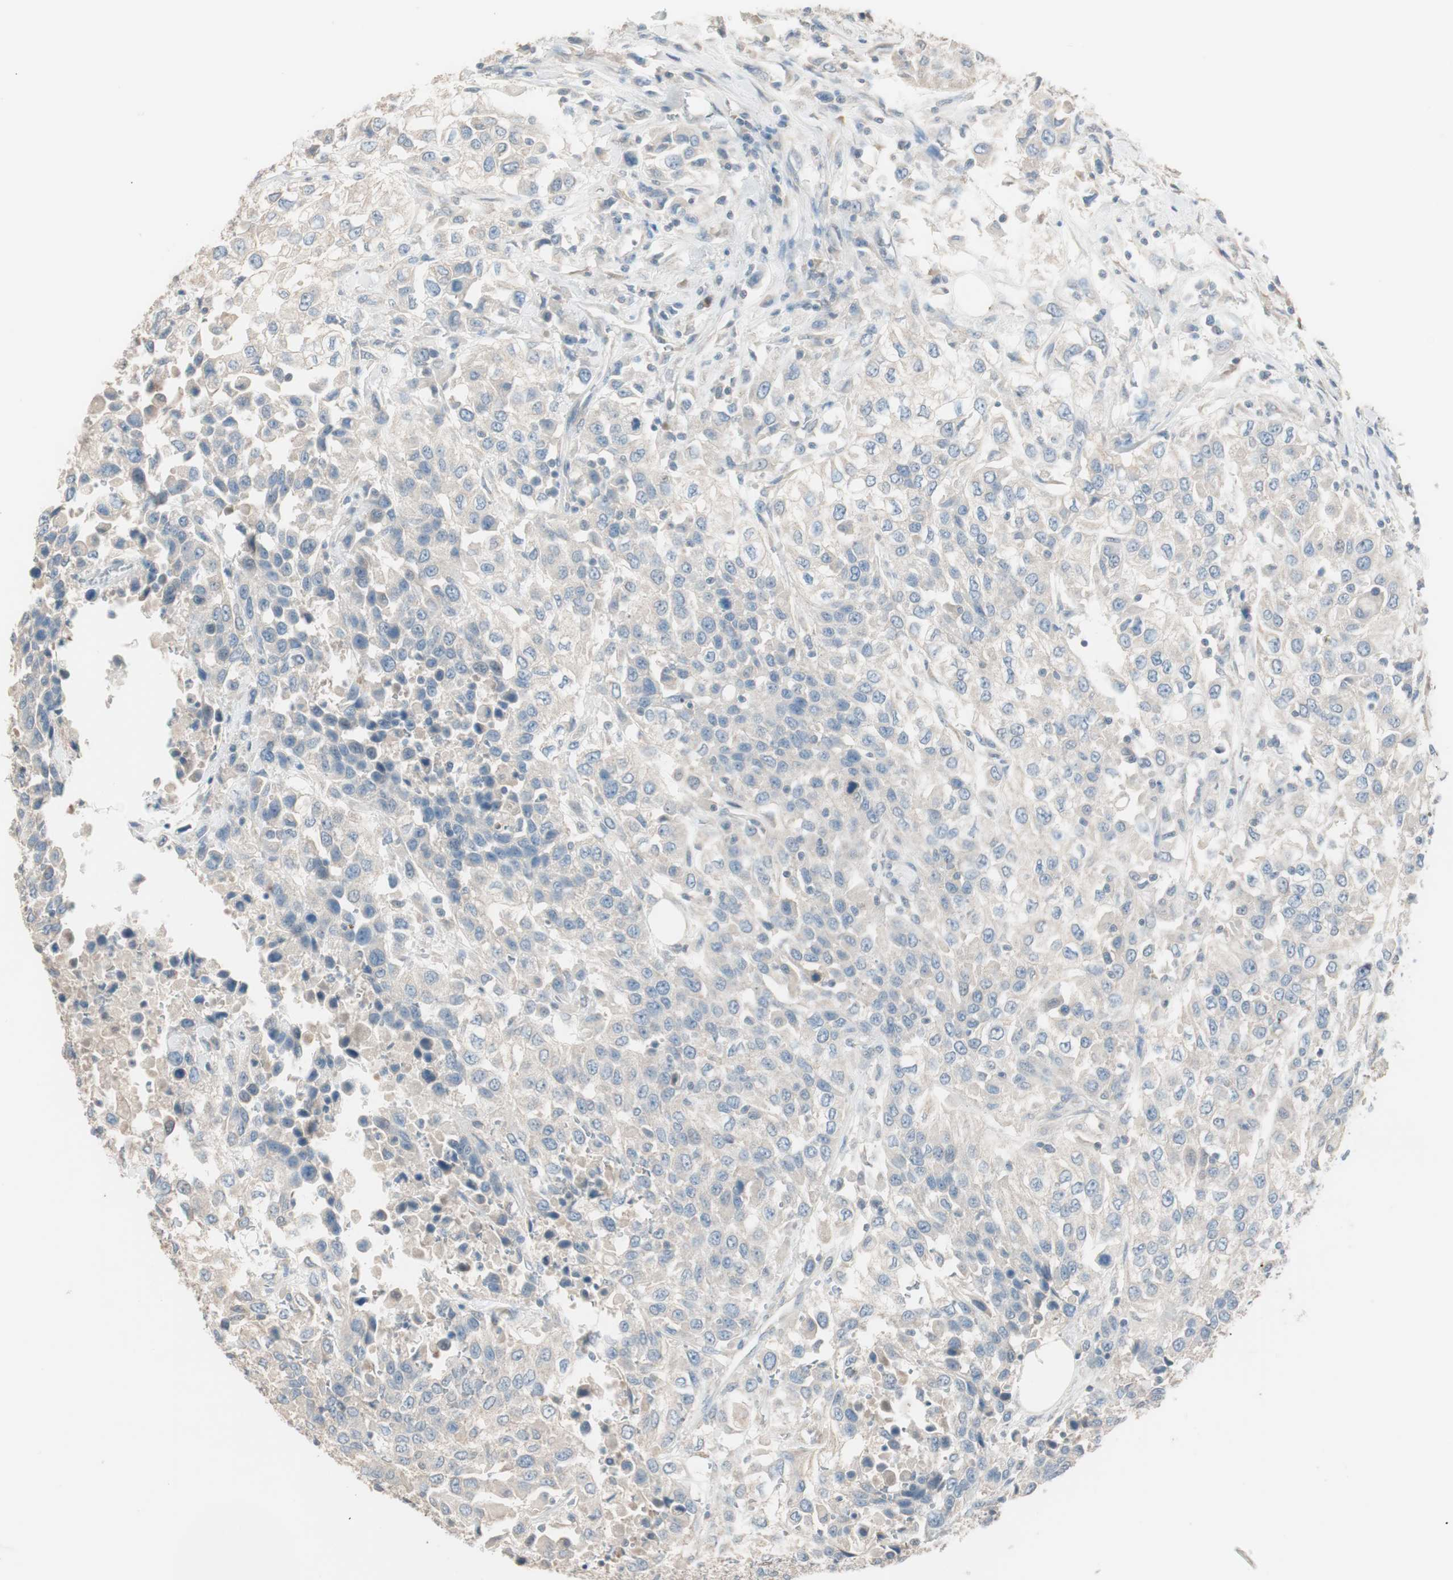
{"staining": {"intensity": "negative", "quantity": "none", "location": "none"}, "tissue": "urothelial cancer", "cell_type": "Tumor cells", "image_type": "cancer", "snomed": [{"axis": "morphology", "description": "Urothelial carcinoma, High grade"}, {"axis": "topography", "description": "Urinary bladder"}], "caption": "Urothelial carcinoma (high-grade) was stained to show a protein in brown. There is no significant positivity in tumor cells.", "gene": "KHK", "patient": {"sex": "female", "age": 80}}